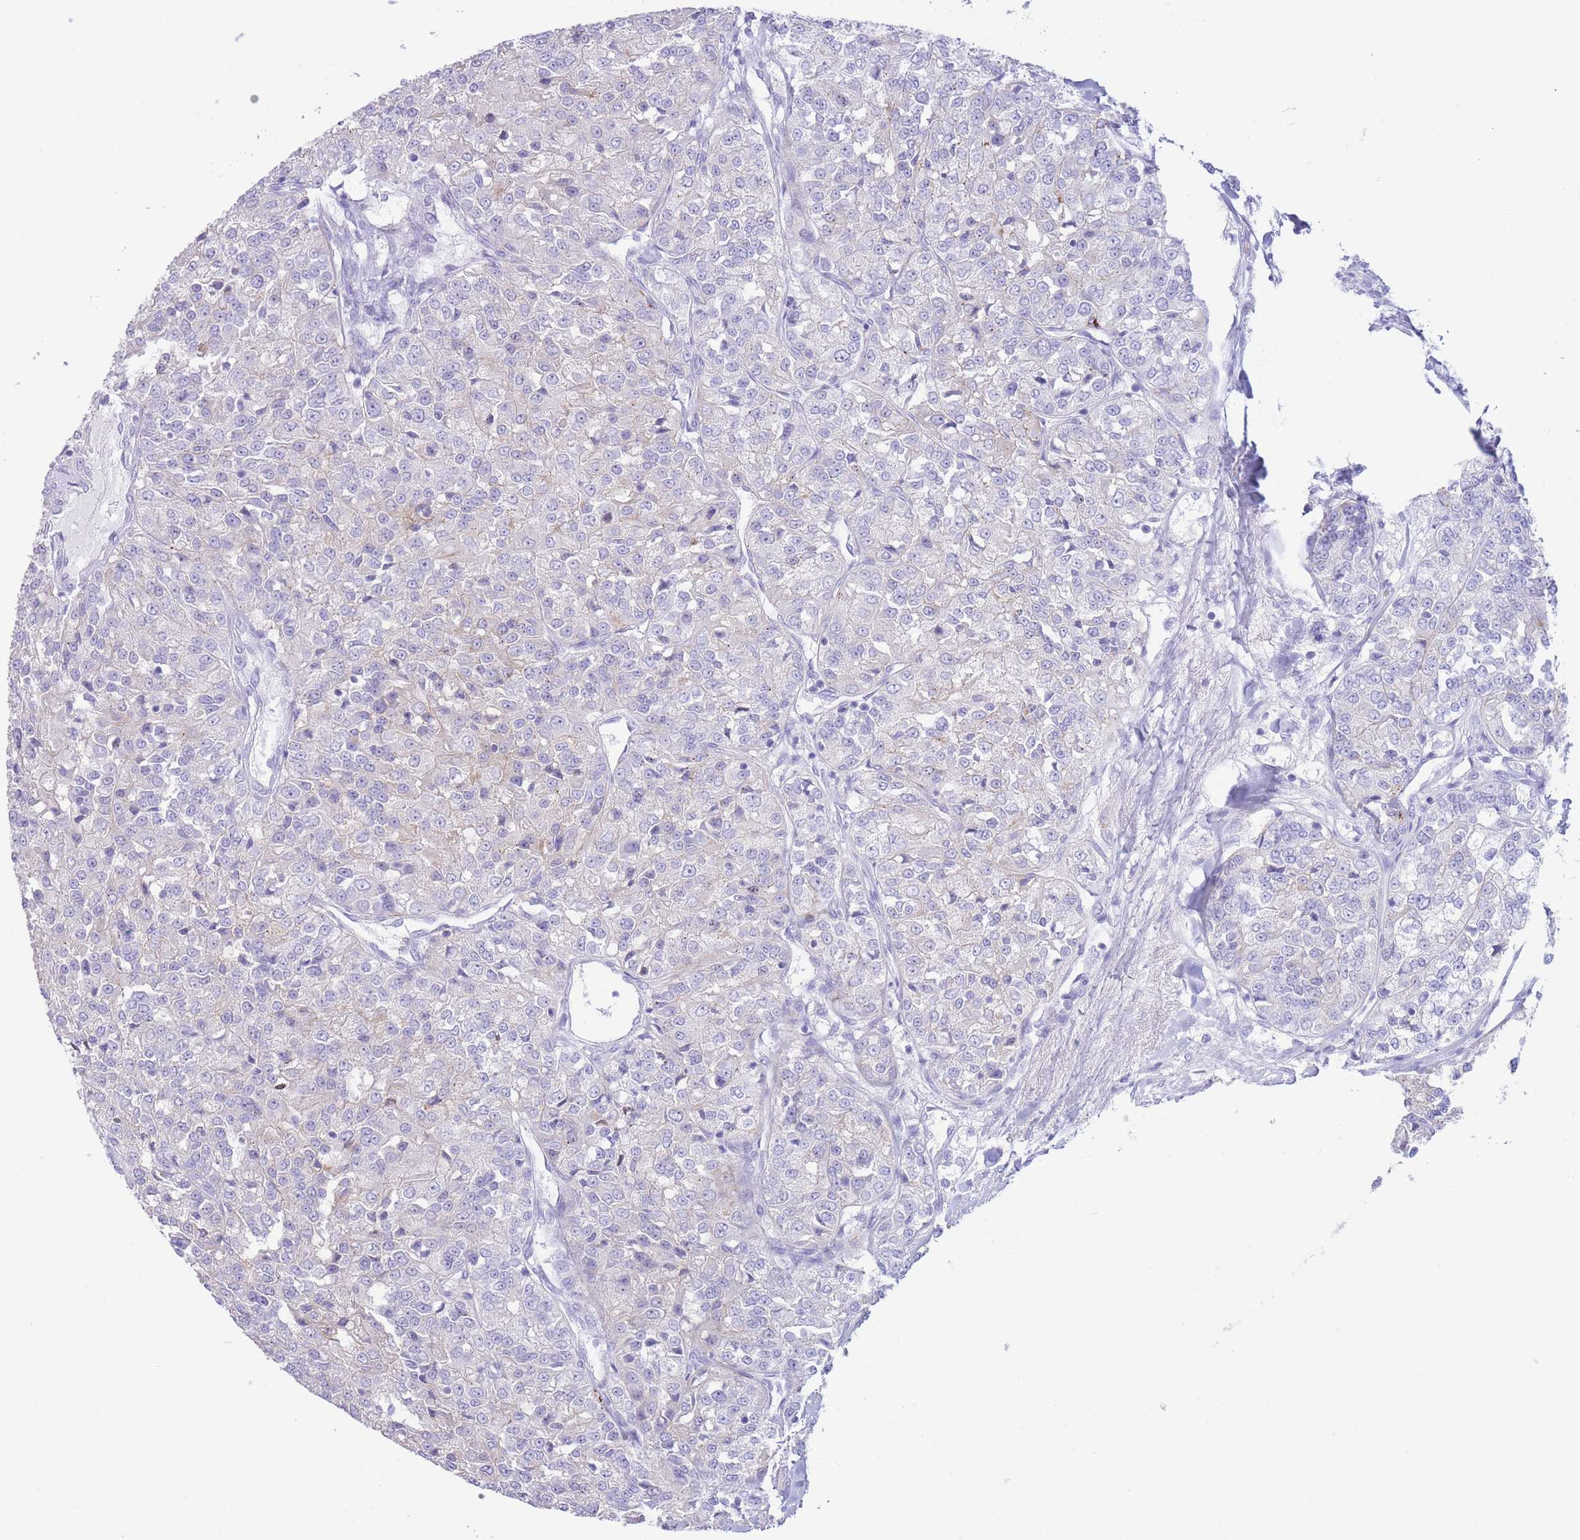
{"staining": {"intensity": "negative", "quantity": "none", "location": "none"}, "tissue": "renal cancer", "cell_type": "Tumor cells", "image_type": "cancer", "snomed": [{"axis": "morphology", "description": "Adenocarcinoma, NOS"}, {"axis": "topography", "description": "Kidney"}], "caption": "Immunohistochemistry of adenocarcinoma (renal) displays no staining in tumor cells.", "gene": "VWA8", "patient": {"sex": "female", "age": 63}}